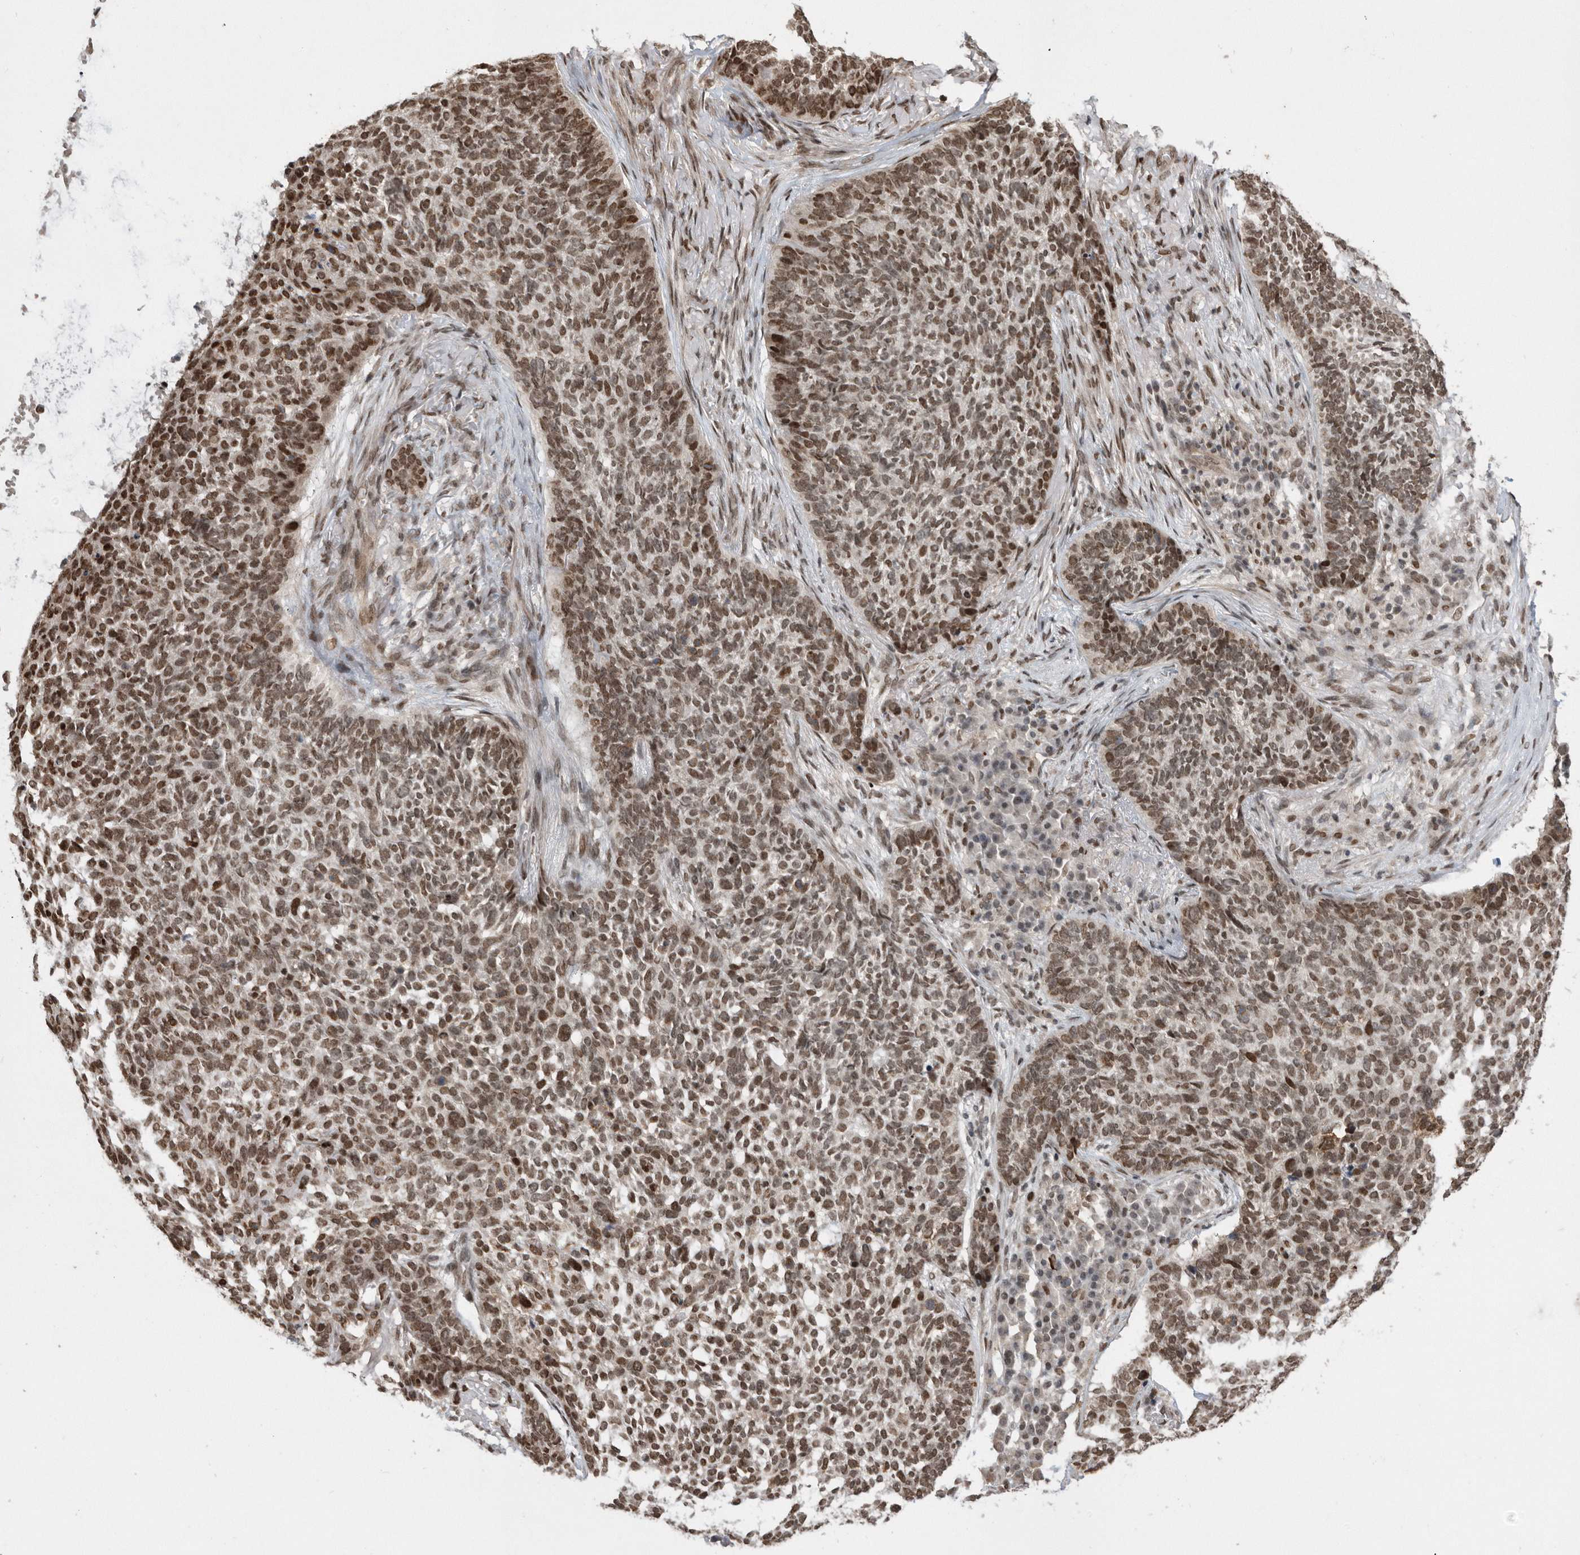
{"staining": {"intensity": "moderate", "quantity": ">75%", "location": "nuclear"}, "tissue": "skin cancer", "cell_type": "Tumor cells", "image_type": "cancer", "snomed": [{"axis": "morphology", "description": "Basal cell carcinoma"}, {"axis": "topography", "description": "Skin"}], "caption": "IHC histopathology image of skin cancer stained for a protein (brown), which reveals medium levels of moderate nuclear expression in about >75% of tumor cells.", "gene": "TDRD3", "patient": {"sex": "male", "age": 85}}